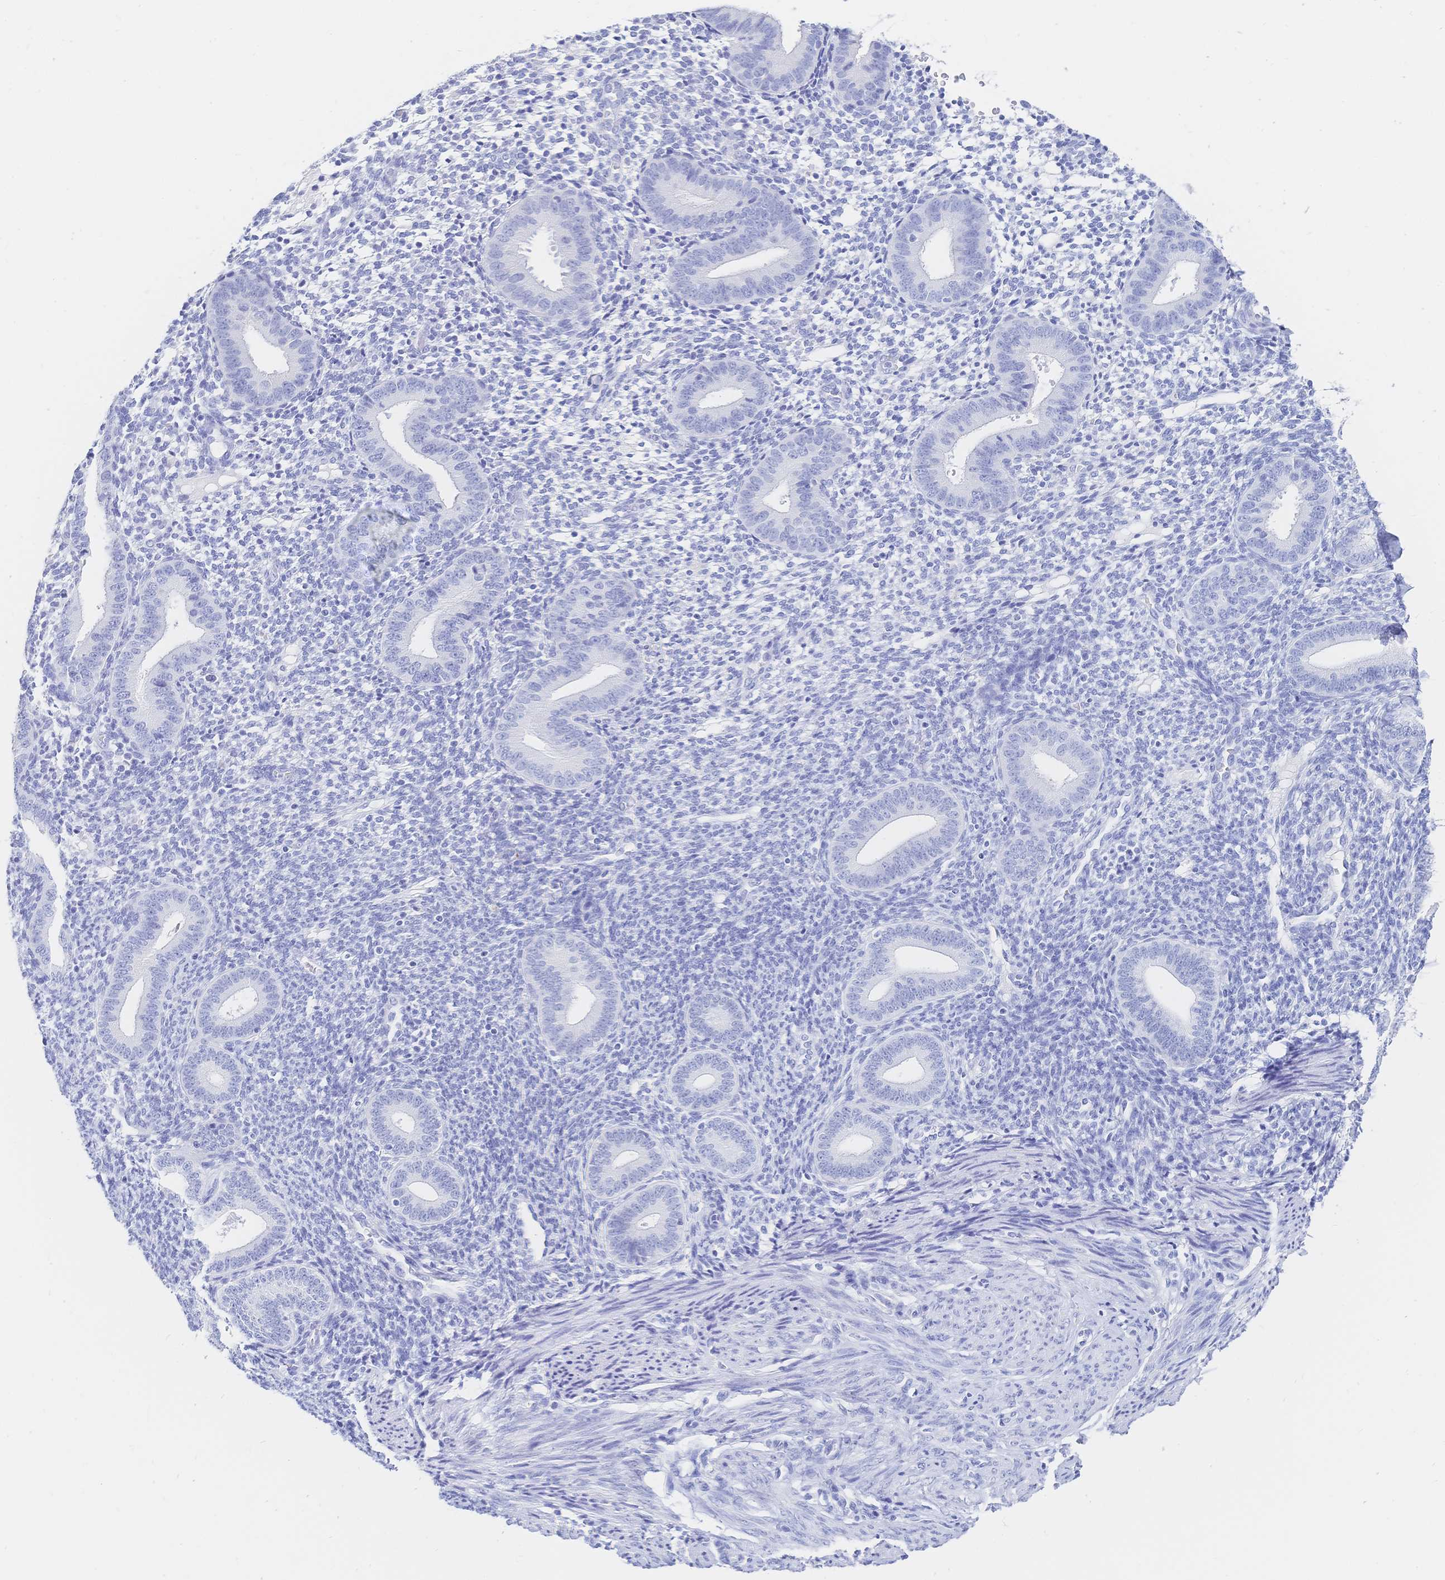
{"staining": {"intensity": "negative", "quantity": "none", "location": "none"}, "tissue": "endometrium", "cell_type": "Cells in endometrial stroma", "image_type": "normal", "snomed": [{"axis": "morphology", "description": "Normal tissue, NOS"}, {"axis": "topography", "description": "Endometrium"}], "caption": "Immunohistochemistry (IHC) histopathology image of benign endometrium: human endometrium stained with DAB (3,3'-diaminobenzidine) displays no significant protein positivity in cells in endometrial stroma.", "gene": "MEP1B", "patient": {"sex": "female", "age": 40}}